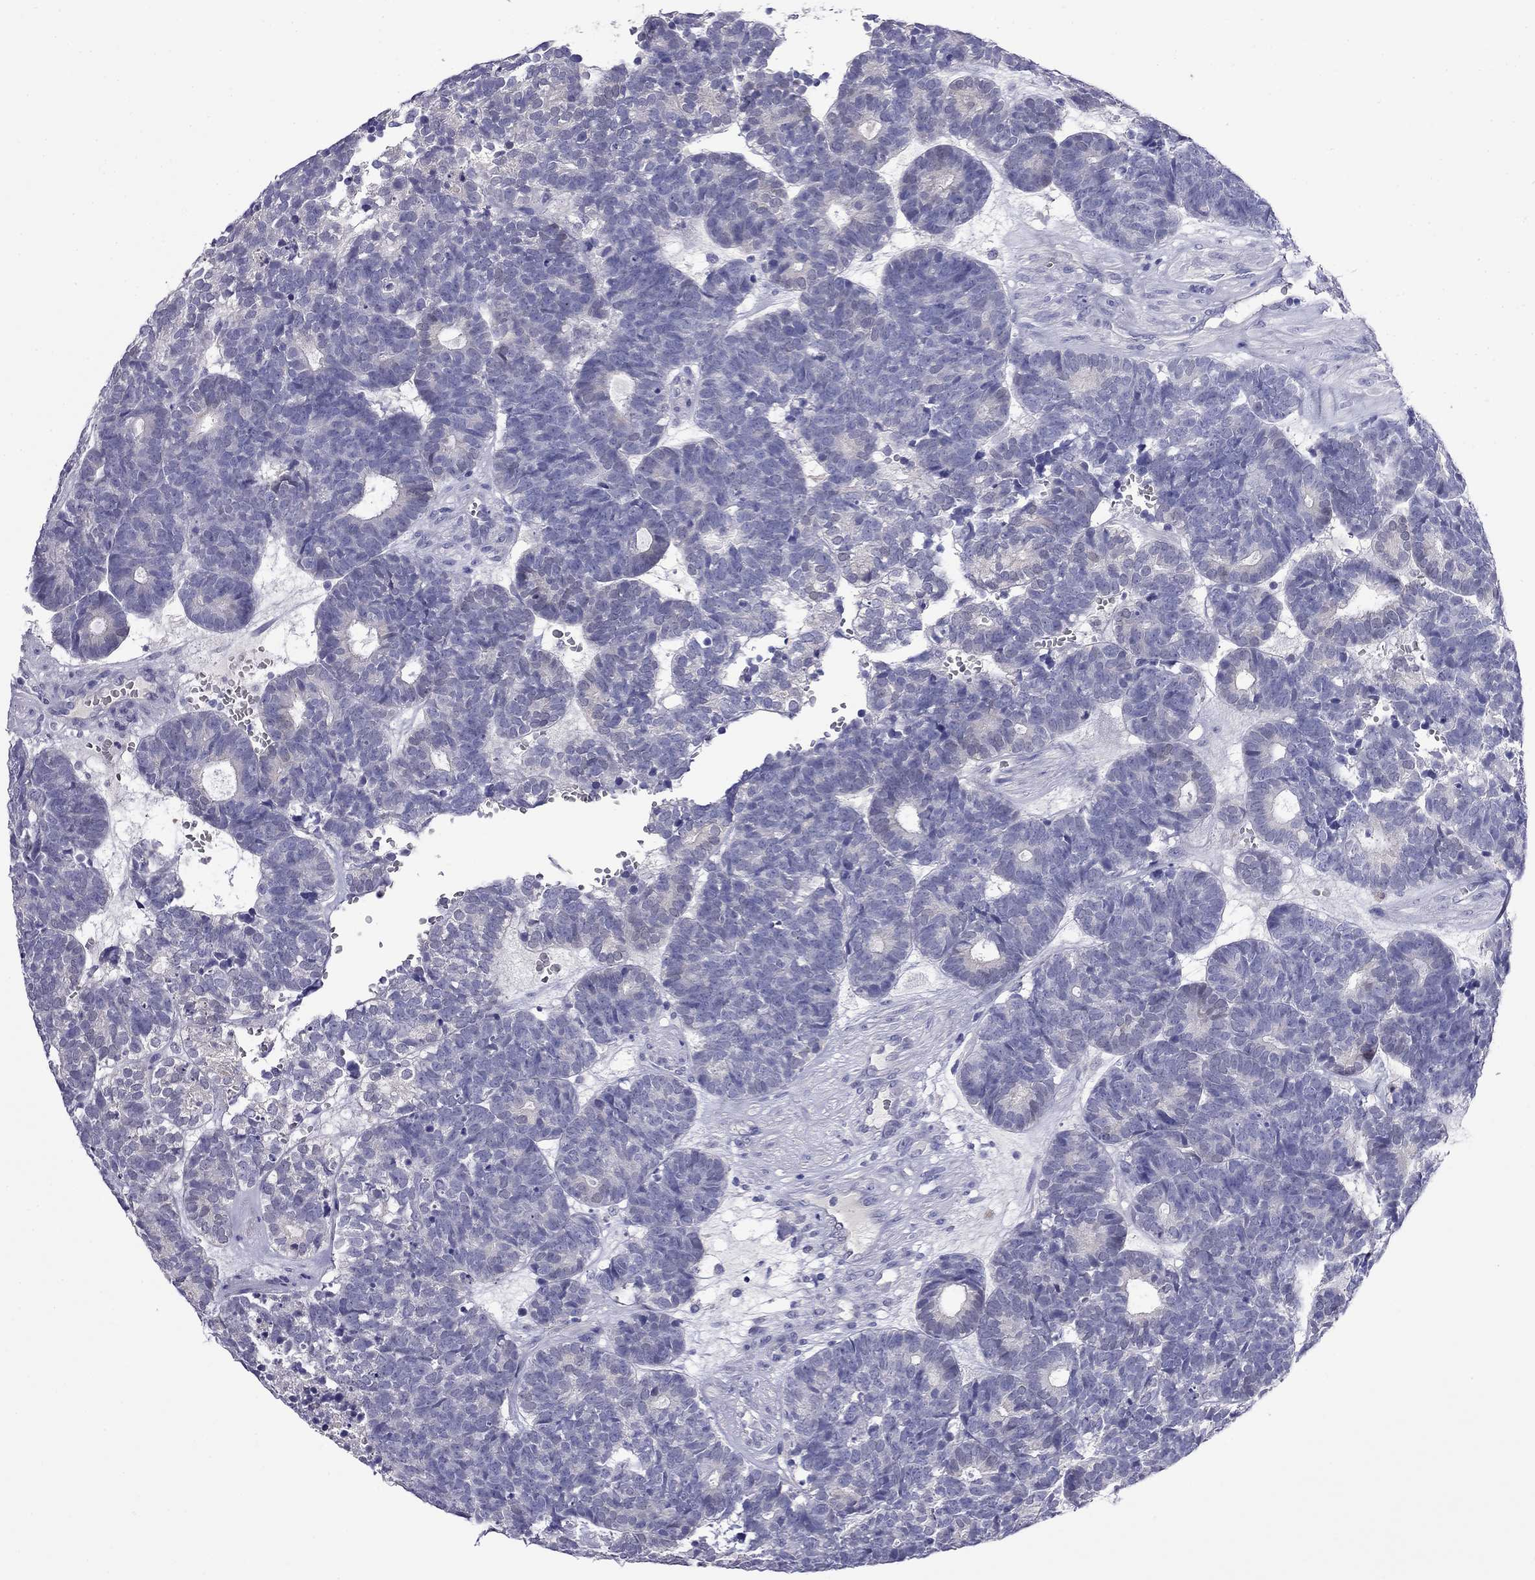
{"staining": {"intensity": "negative", "quantity": "none", "location": "none"}, "tissue": "head and neck cancer", "cell_type": "Tumor cells", "image_type": "cancer", "snomed": [{"axis": "morphology", "description": "Adenocarcinoma, NOS"}, {"axis": "topography", "description": "Head-Neck"}], "caption": "Tumor cells show no significant expression in head and neck adenocarcinoma.", "gene": "MYO15A", "patient": {"sex": "female", "age": 81}}